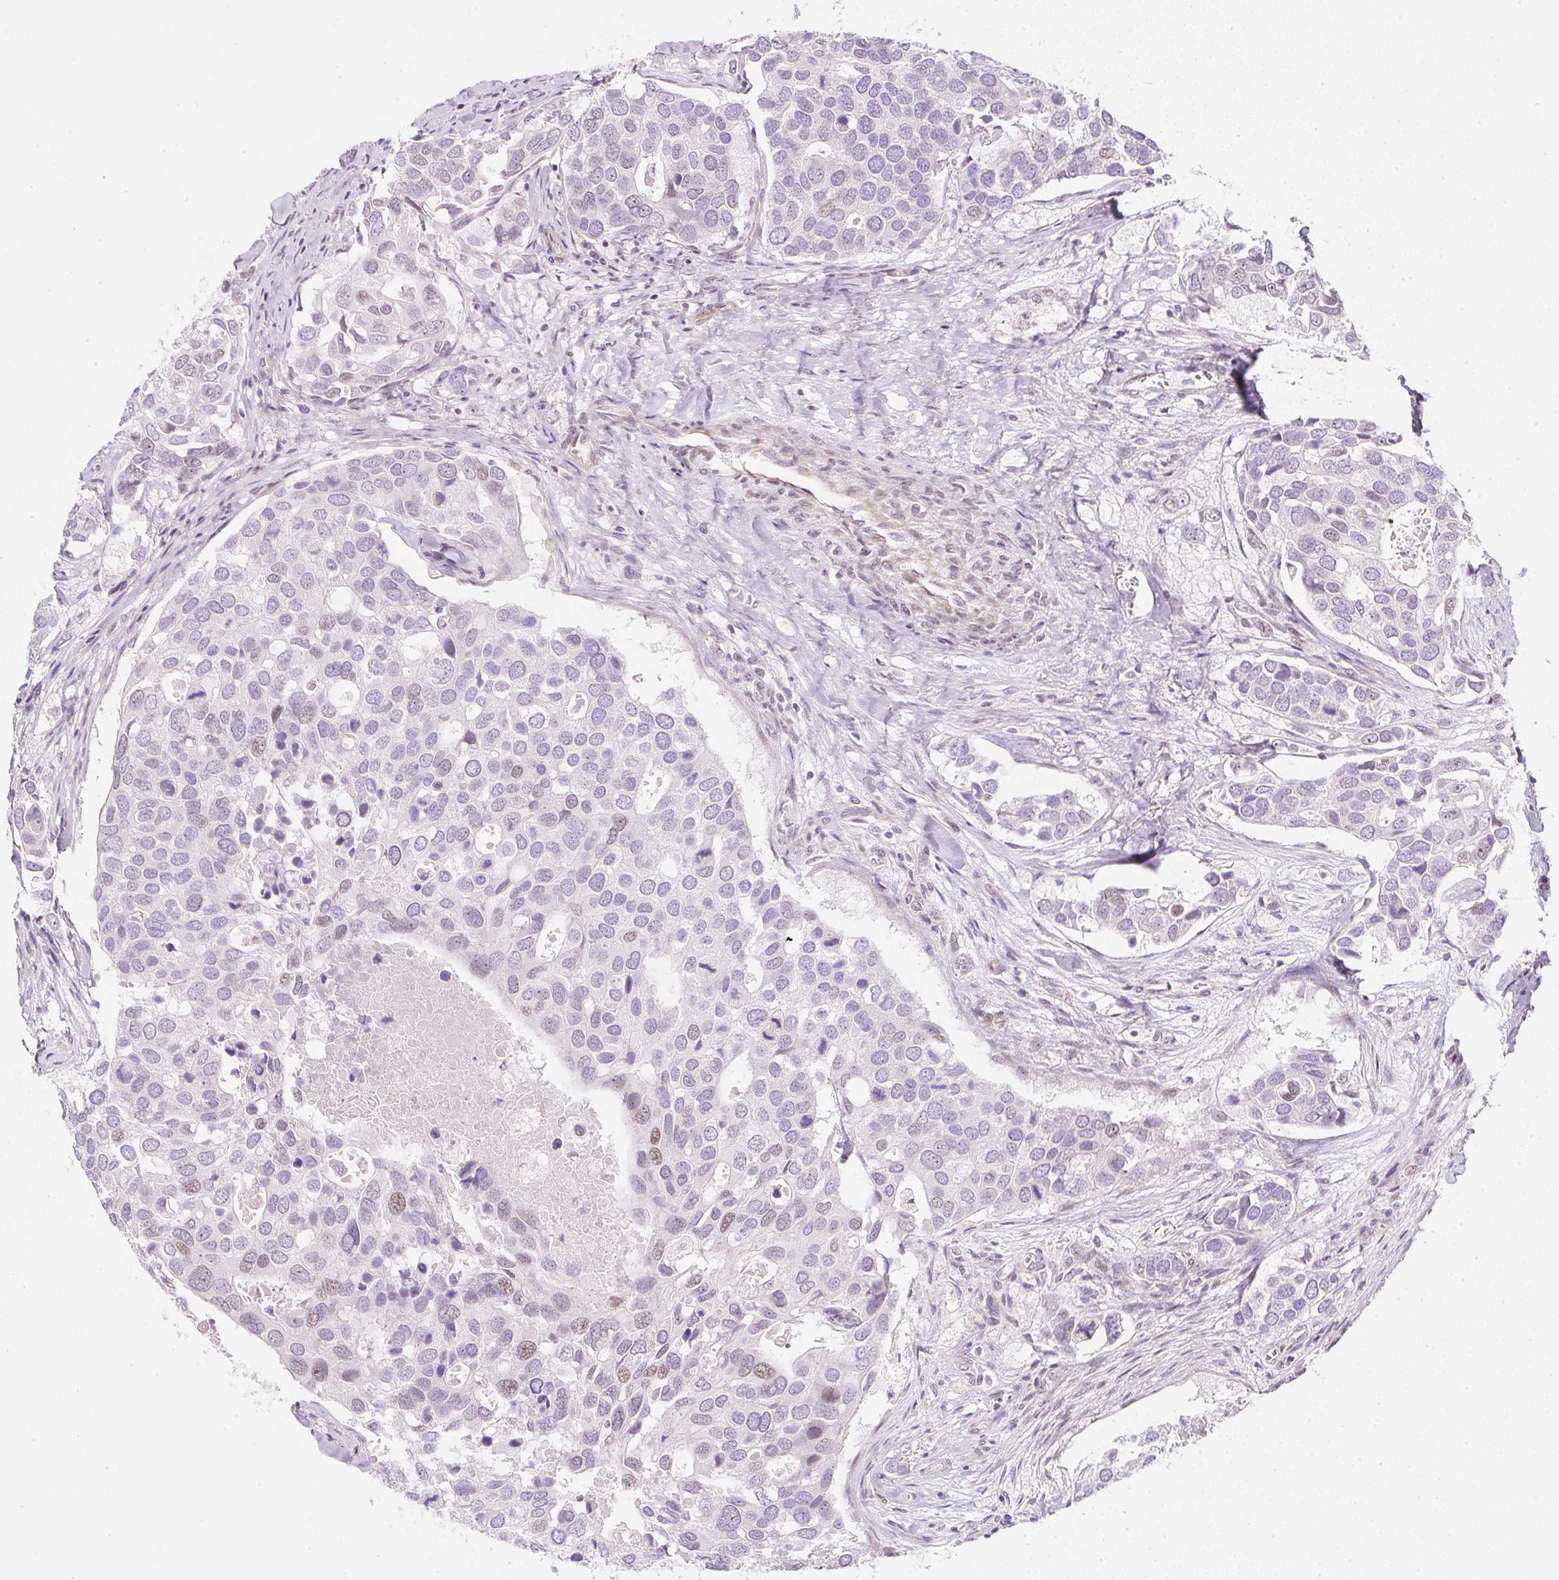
{"staining": {"intensity": "weak", "quantity": "<25%", "location": "nuclear"}, "tissue": "breast cancer", "cell_type": "Tumor cells", "image_type": "cancer", "snomed": [{"axis": "morphology", "description": "Duct carcinoma"}, {"axis": "topography", "description": "Breast"}], "caption": "The photomicrograph exhibits no staining of tumor cells in invasive ductal carcinoma (breast).", "gene": "DPPA4", "patient": {"sex": "female", "age": 83}}